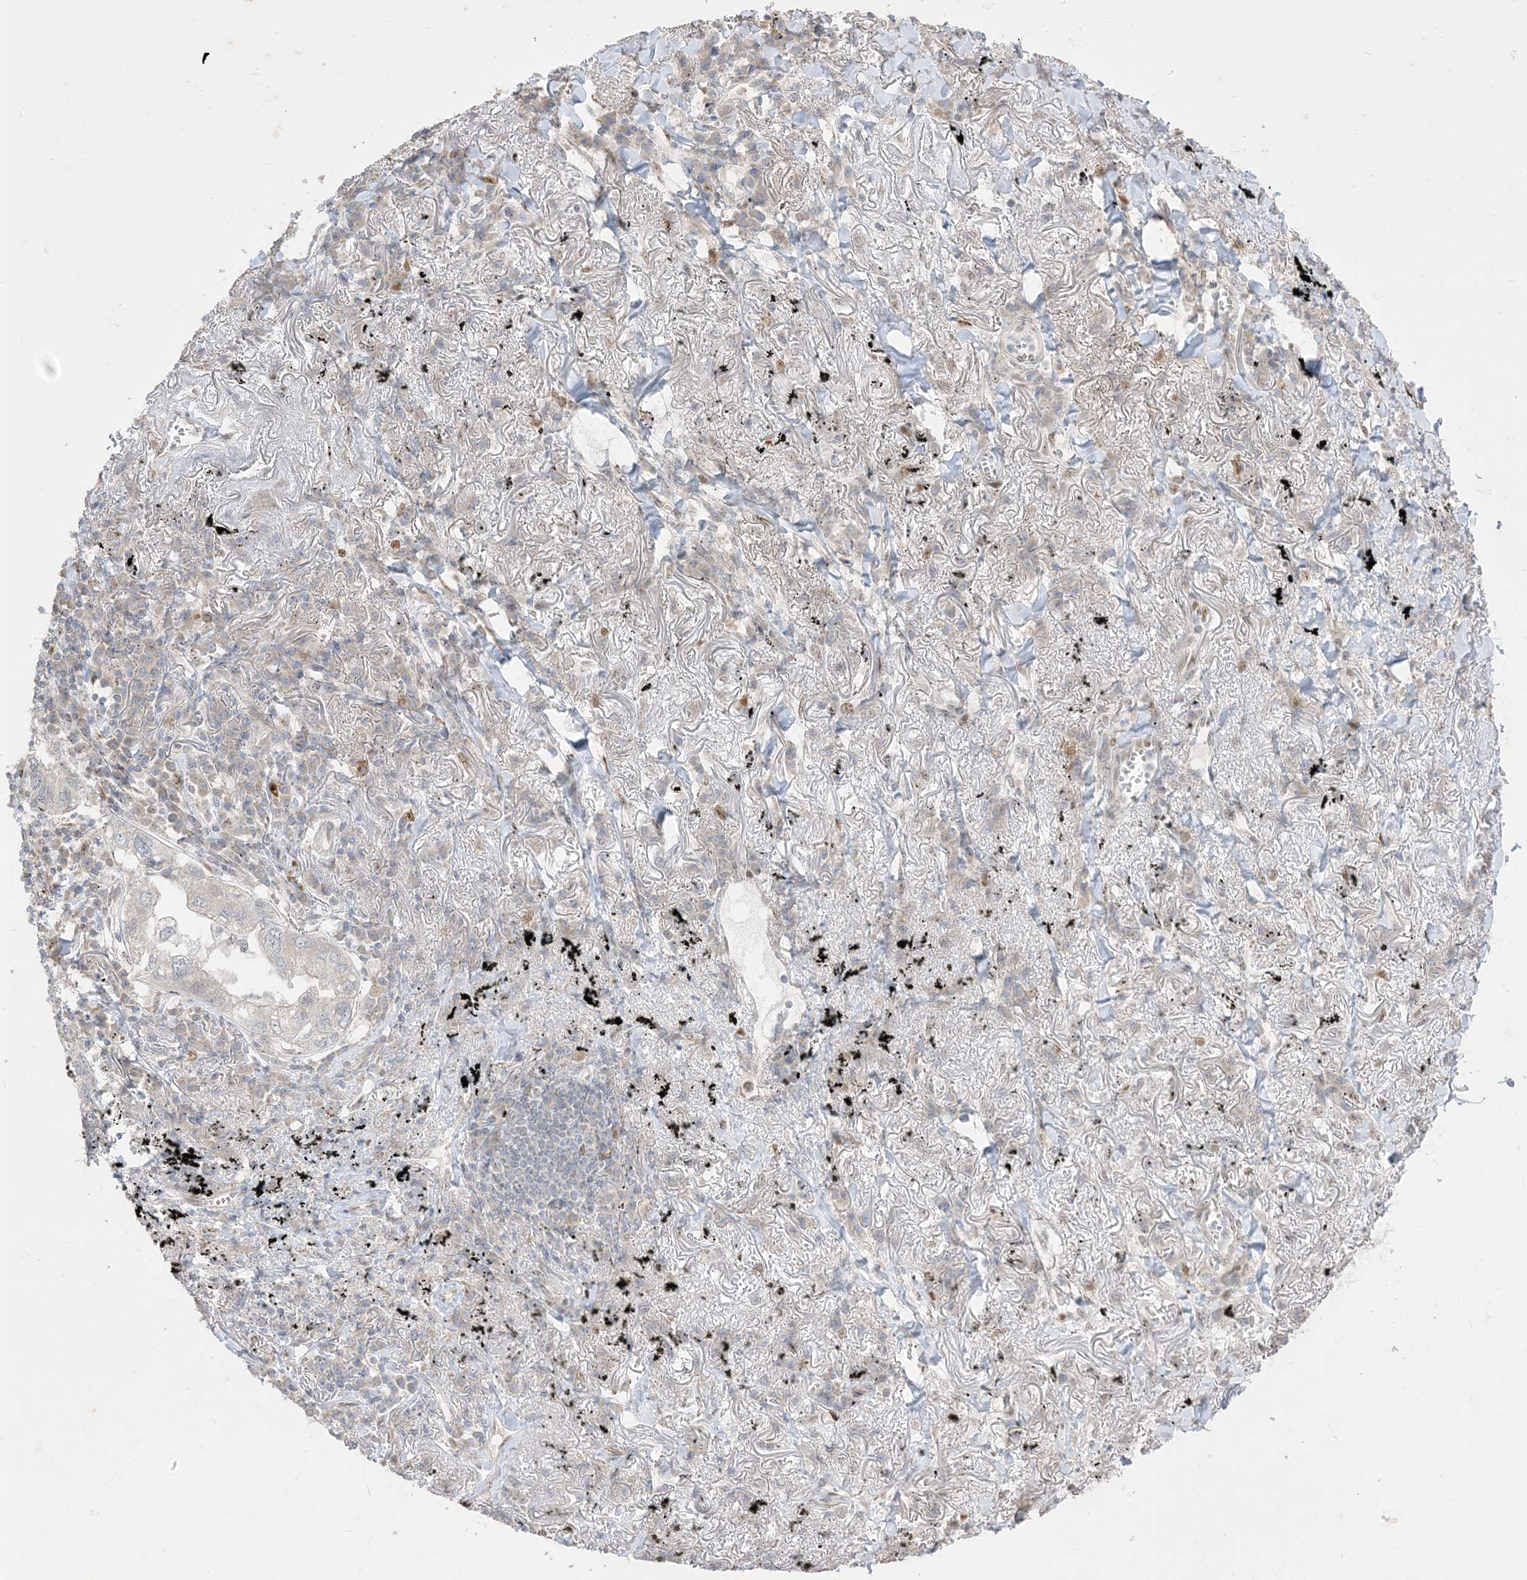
{"staining": {"intensity": "negative", "quantity": "none", "location": "none"}, "tissue": "lung cancer", "cell_type": "Tumor cells", "image_type": "cancer", "snomed": [{"axis": "morphology", "description": "Adenocarcinoma, NOS"}, {"axis": "topography", "description": "Lung"}], "caption": "DAB (3,3'-diaminobenzidine) immunohistochemical staining of lung cancer (adenocarcinoma) demonstrates no significant staining in tumor cells. The staining was performed using DAB to visualize the protein expression in brown, while the nuclei were stained in blue with hematoxylin (Magnification: 20x).", "gene": "BHLHE40", "patient": {"sex": "male", "age": 65}}